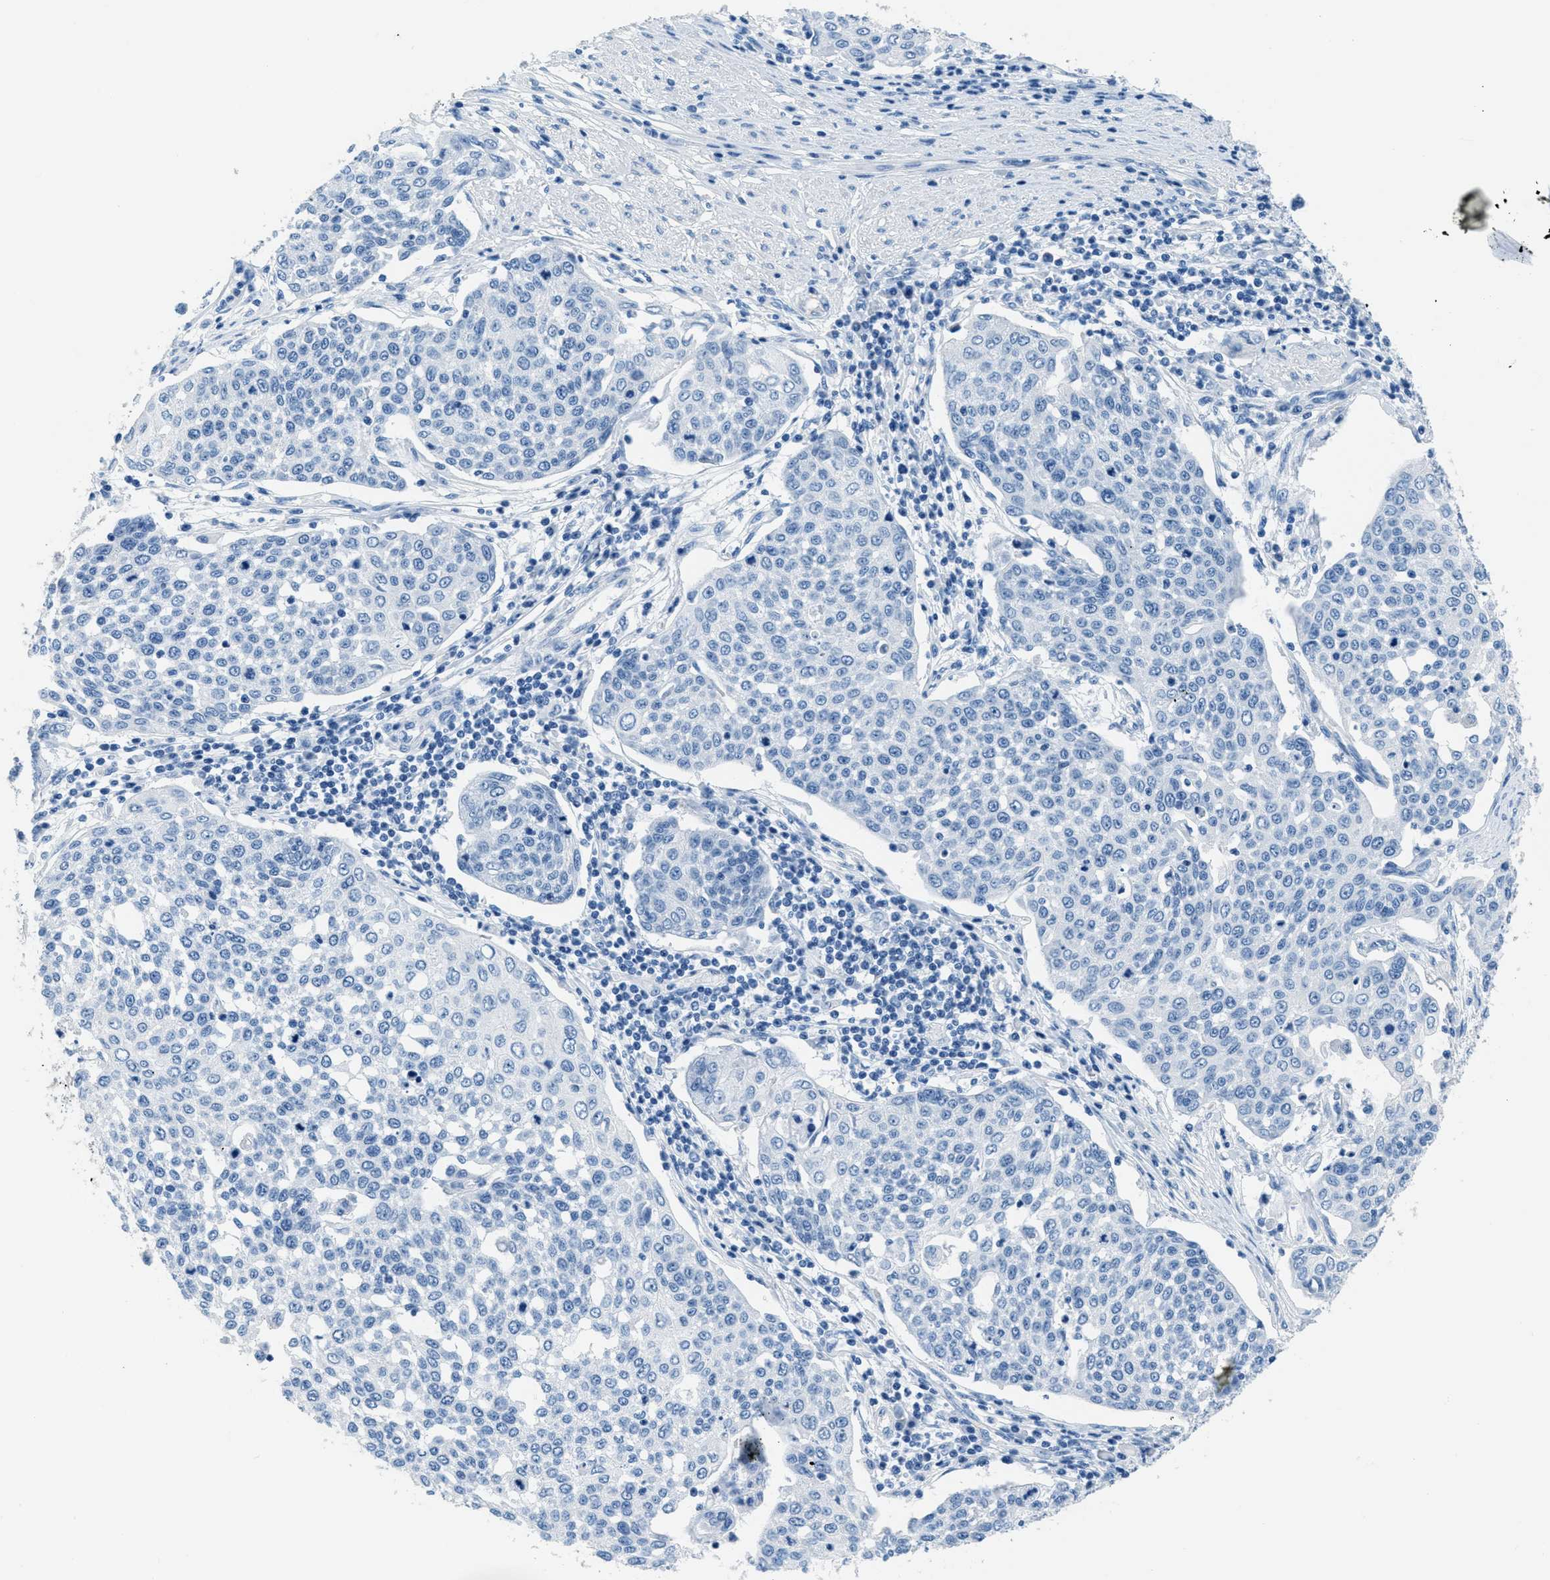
{"staining": {"intensity": "negative", "quantity": "none", "location": "none"}, "tissue": "cervical cancer", "cell_type": "Tumor cells", "image_type": "cancer", "snomed": [{"axis": "morphology", "description": "Squamous cell carcinoma, NOS"}, {"axis": "topography", "description": "Cervix"}], "caption": "A high-resolution photomicrograph shows immunohistochemistry staining of squamous cell carcinoma (cervical), which reveals no significant expression in tumor cells.", "gene": "MGARP", "patient": {"sex": "female", "age": 34}}